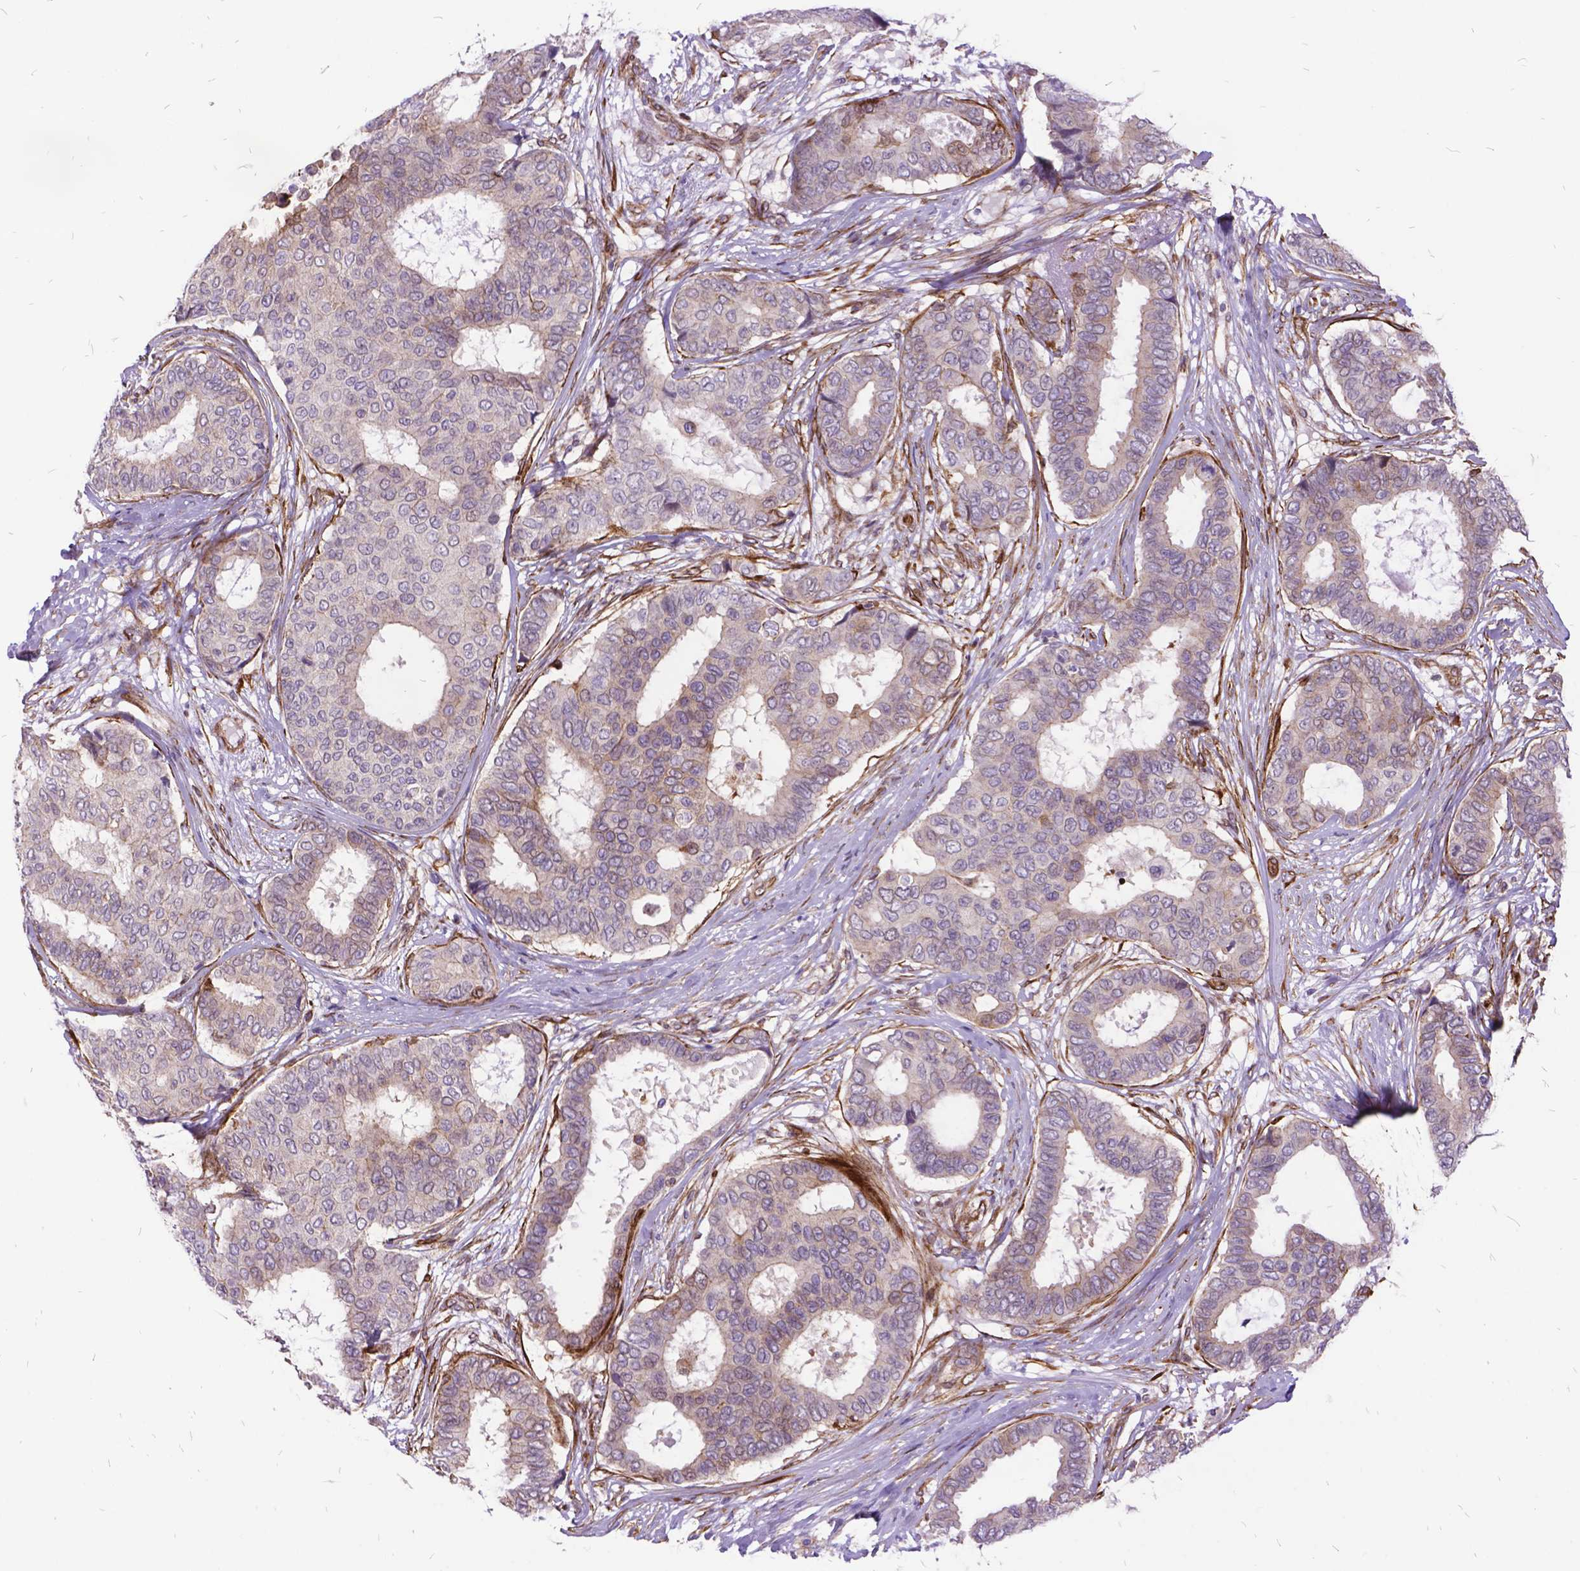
{"staining": {"intensity": "weak", "quantity": "<25%", "location": "cytoplasmic/membranous"}, "tissue": "breast cancer", "cell_type": "Tumor cells", "image_type": "cancer", "snomed": [{"axis": "morphology", "description": "Duct carcinoma"}, {"axis": "topography", "description": "Breast"}], "caption": "DAB immunohistochemical staining of breast cancer (infiltrating ductal carcinoma) shows no significant expression in tumor cells.", "gene": "GRB7", "patient": {"sex": "female", "age": 75}}